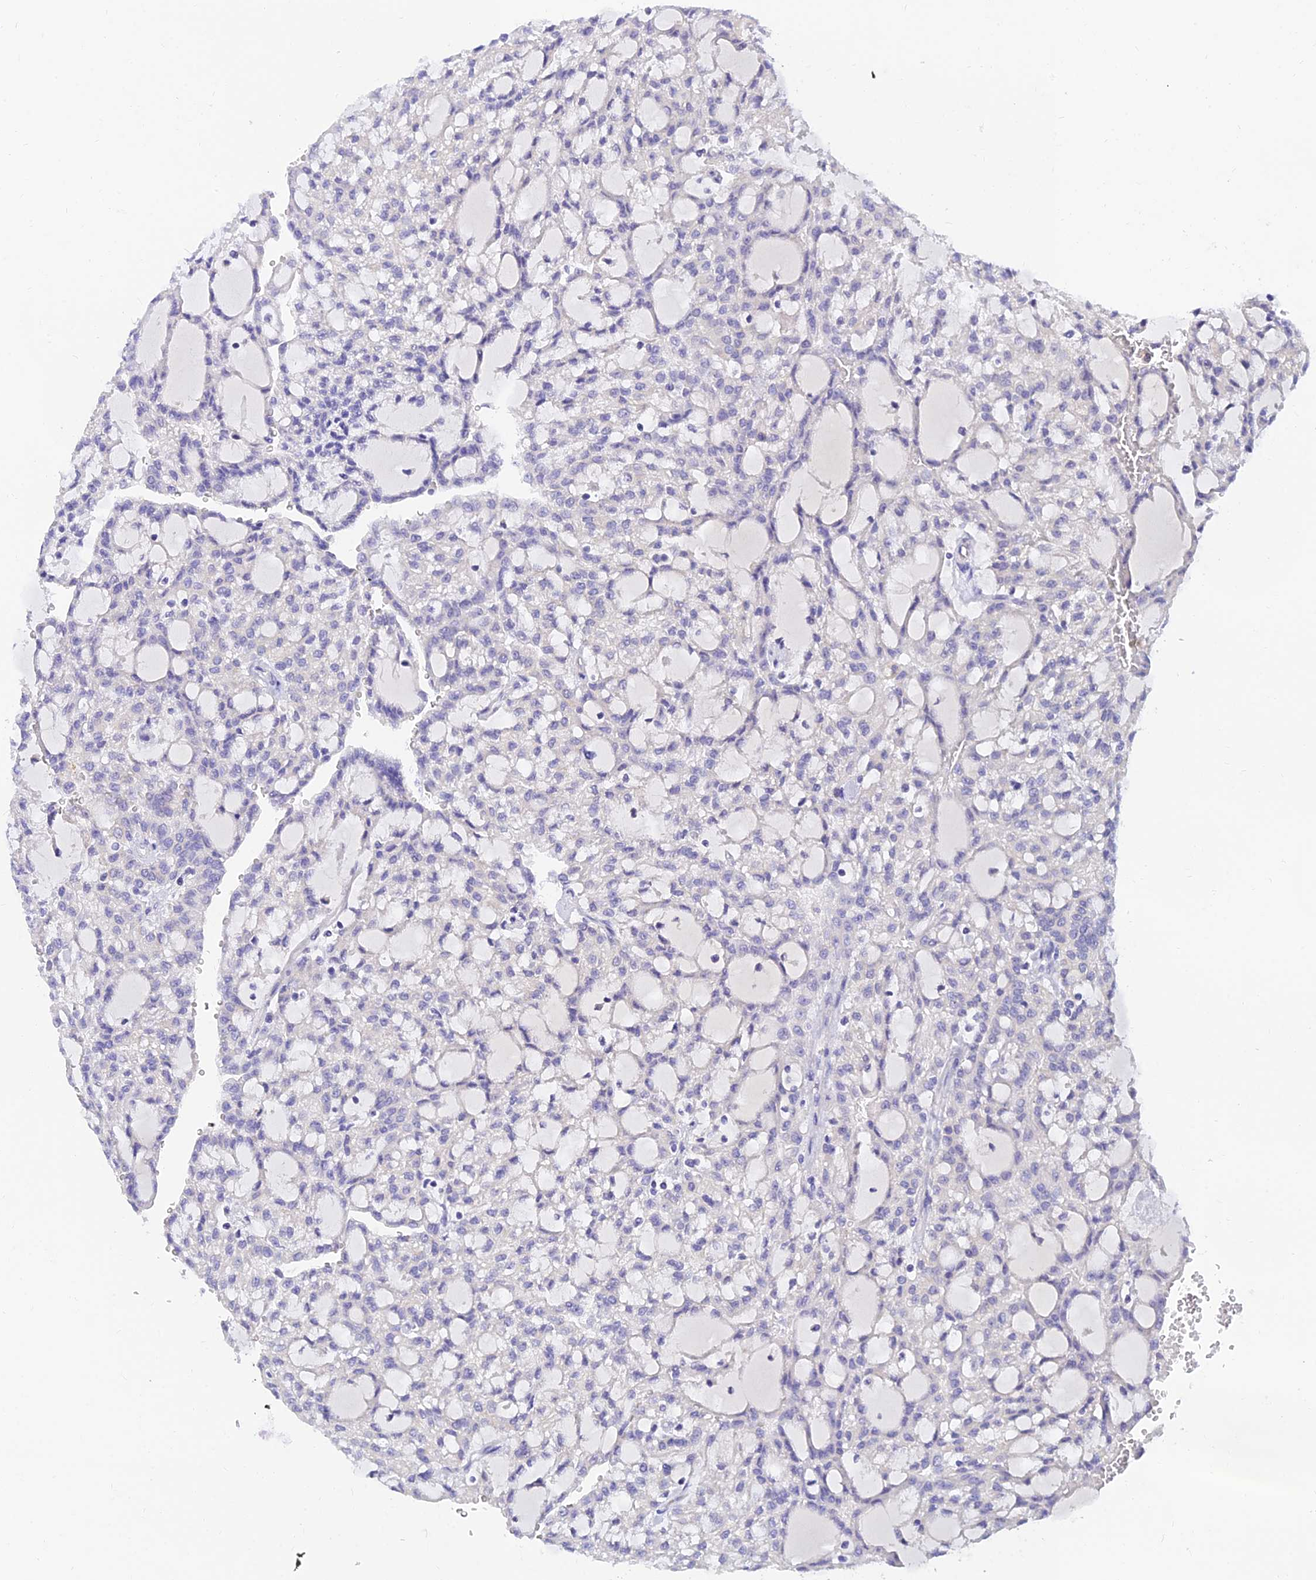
{"staining": {"intensity": "negative", "quantity": "none", "location": "none"}, "tissue": "renal cancer", "cell_type": "Tumor cells", "image_type": "cancer", "snomed": [{"axis": "morphology", "description": "Adenocarcinoma, NOS"}, {"axis": "topography", "description": "Kidney"}], "caption": "An IHC micrograph of adenocarcinoma (renal) is shown. There is no staining in tumor cells of adenocarcinoma (renal). (Stains: DAB immunohistochemistry with hematoxylin counter stain, Microscopy: brightfield microscopy at high magnification).", "gene": "TMEM161B", "patient": {"sex": "male", "age": 63}}